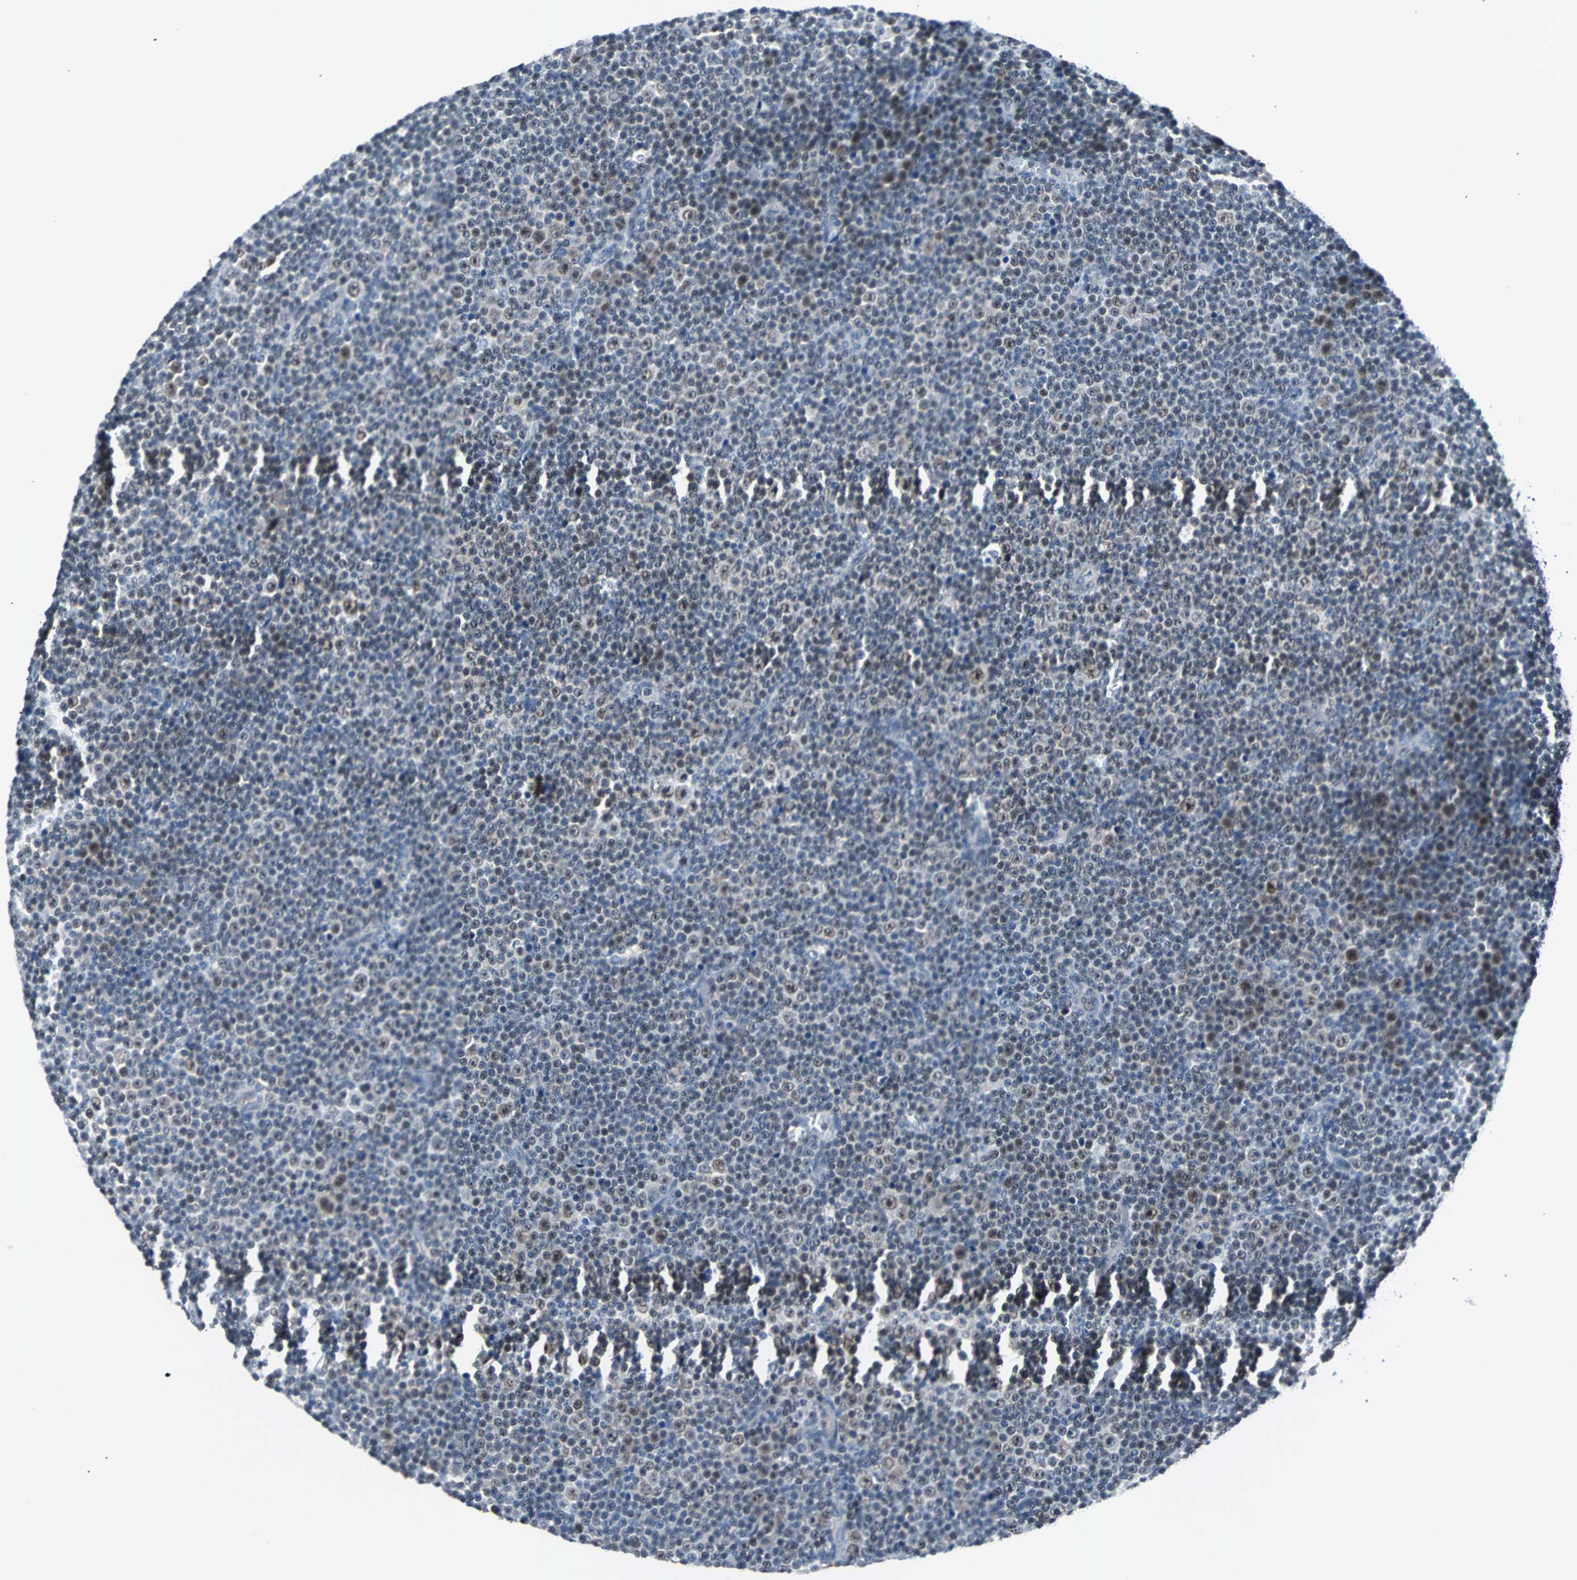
{"staining": {"intensity": "weak", "quantity": "<25%", "location": "nuclear"}, "tissue": "lymphoma", "cell_type": "Tumor cells", "image_type": "cancer", "snomed": [{"axis": "morphology", "description": "Malignant lymphoma, non-Hodgkin's type, Low grade"}, {"axis": "topography", "description": "Lymph node"}], "caption": "Tumor cells are negative for protein expression in human malignant lymphoma, non-Hodgkin's type (low-grade).", "gene": "USP28", "patient": {"sex": "female", "age": 67}}